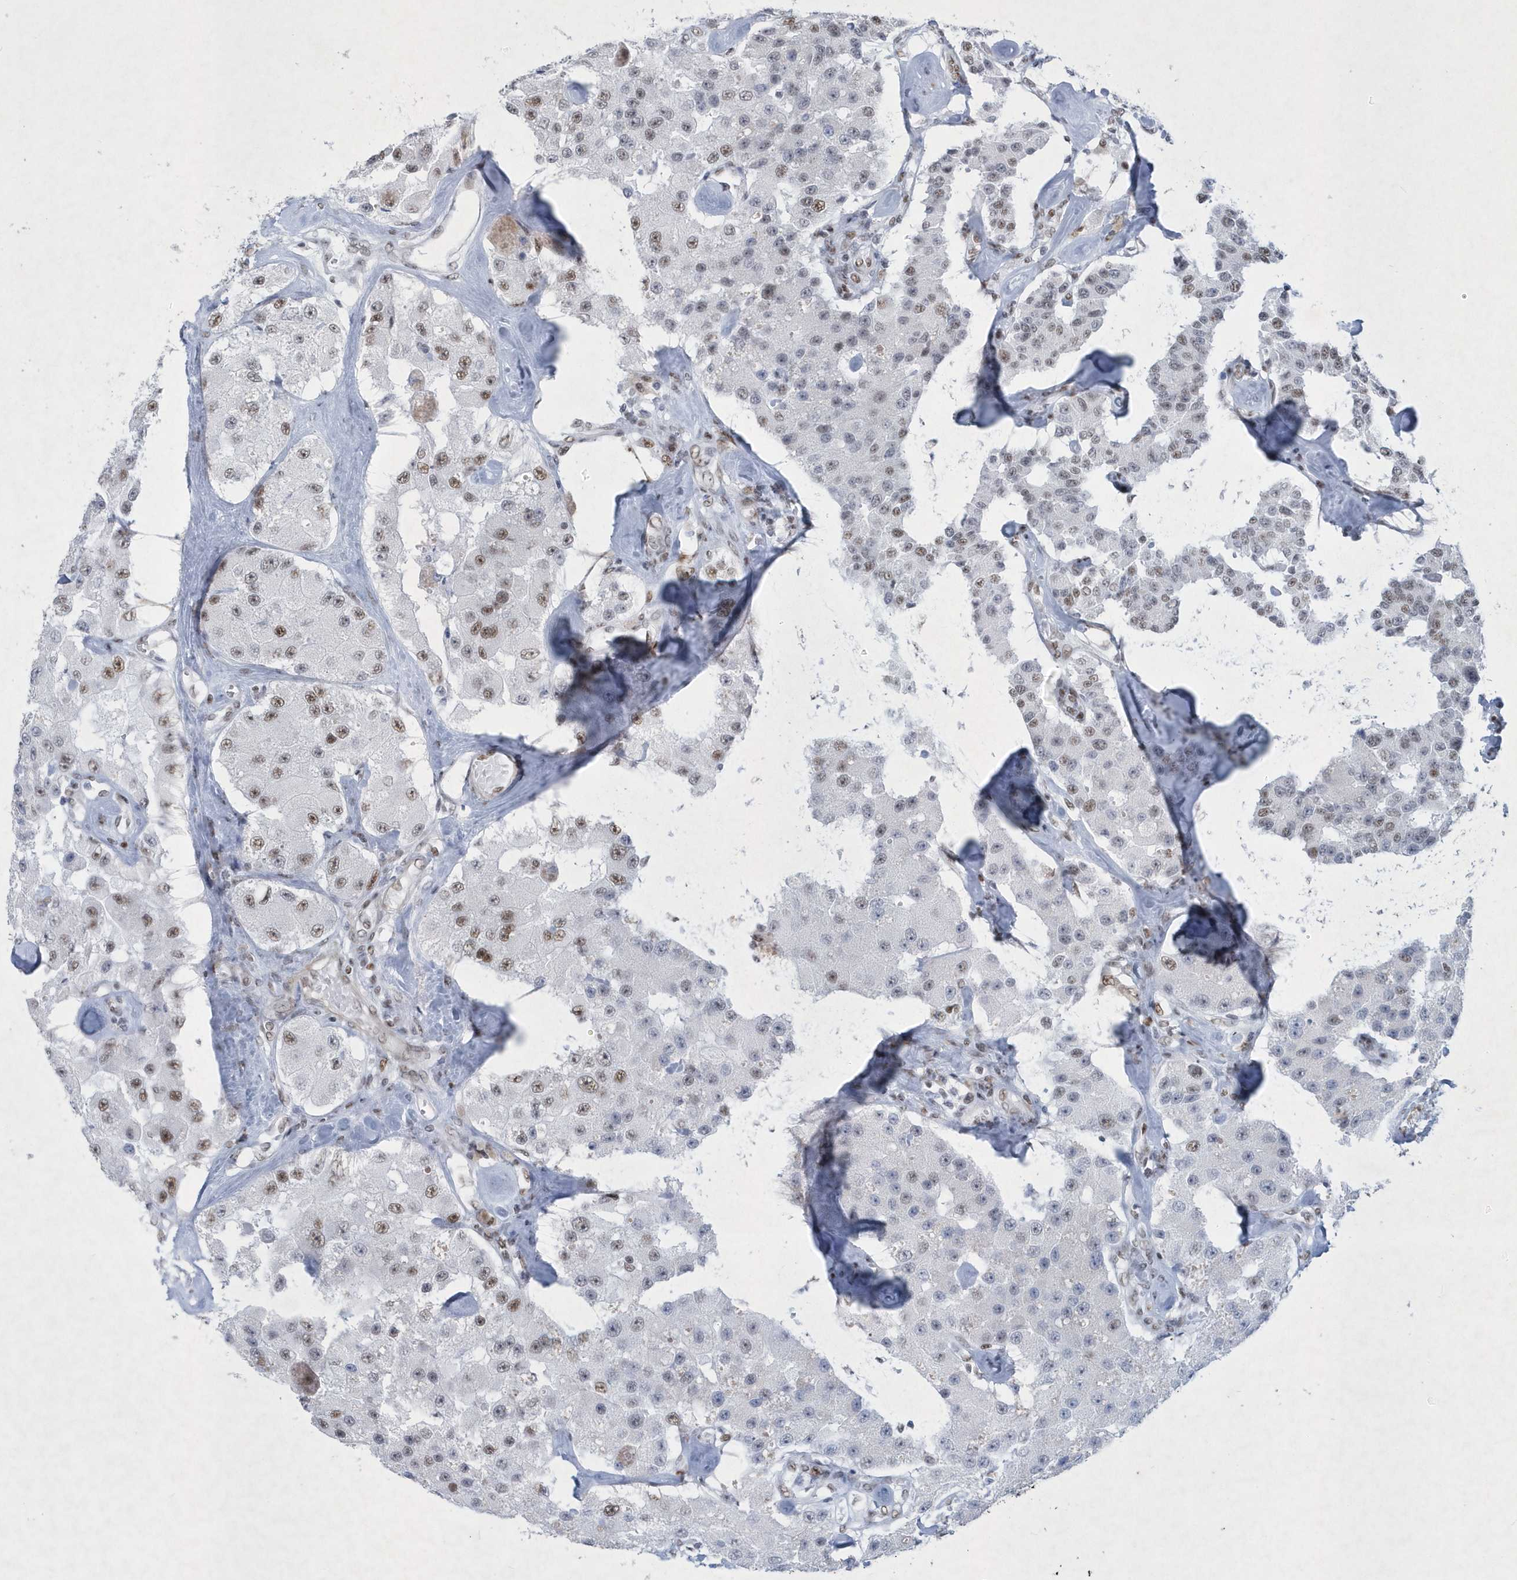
{"staining": {"intensity": "moderate", "quantity": "25%-75%", "location": "nuclear"}, "tissue": "carcinoid", "cell_type": "Tumor cells", "image_type": "cancer", "snomed": [{"axis": "morphology", "description": "Carcinoid, malignant, NOS"}, {"axis": "topography", "description": "Pancreas"}], "caption": "Carcinoid (malignant) stained with immunohistochemistry (IHC) demonstrates moderate nuclear expression in approximately 25%-75% of tumor cells.", "gene": "DCLRE1A", "patient": {"sex": "male", "age": 41}}